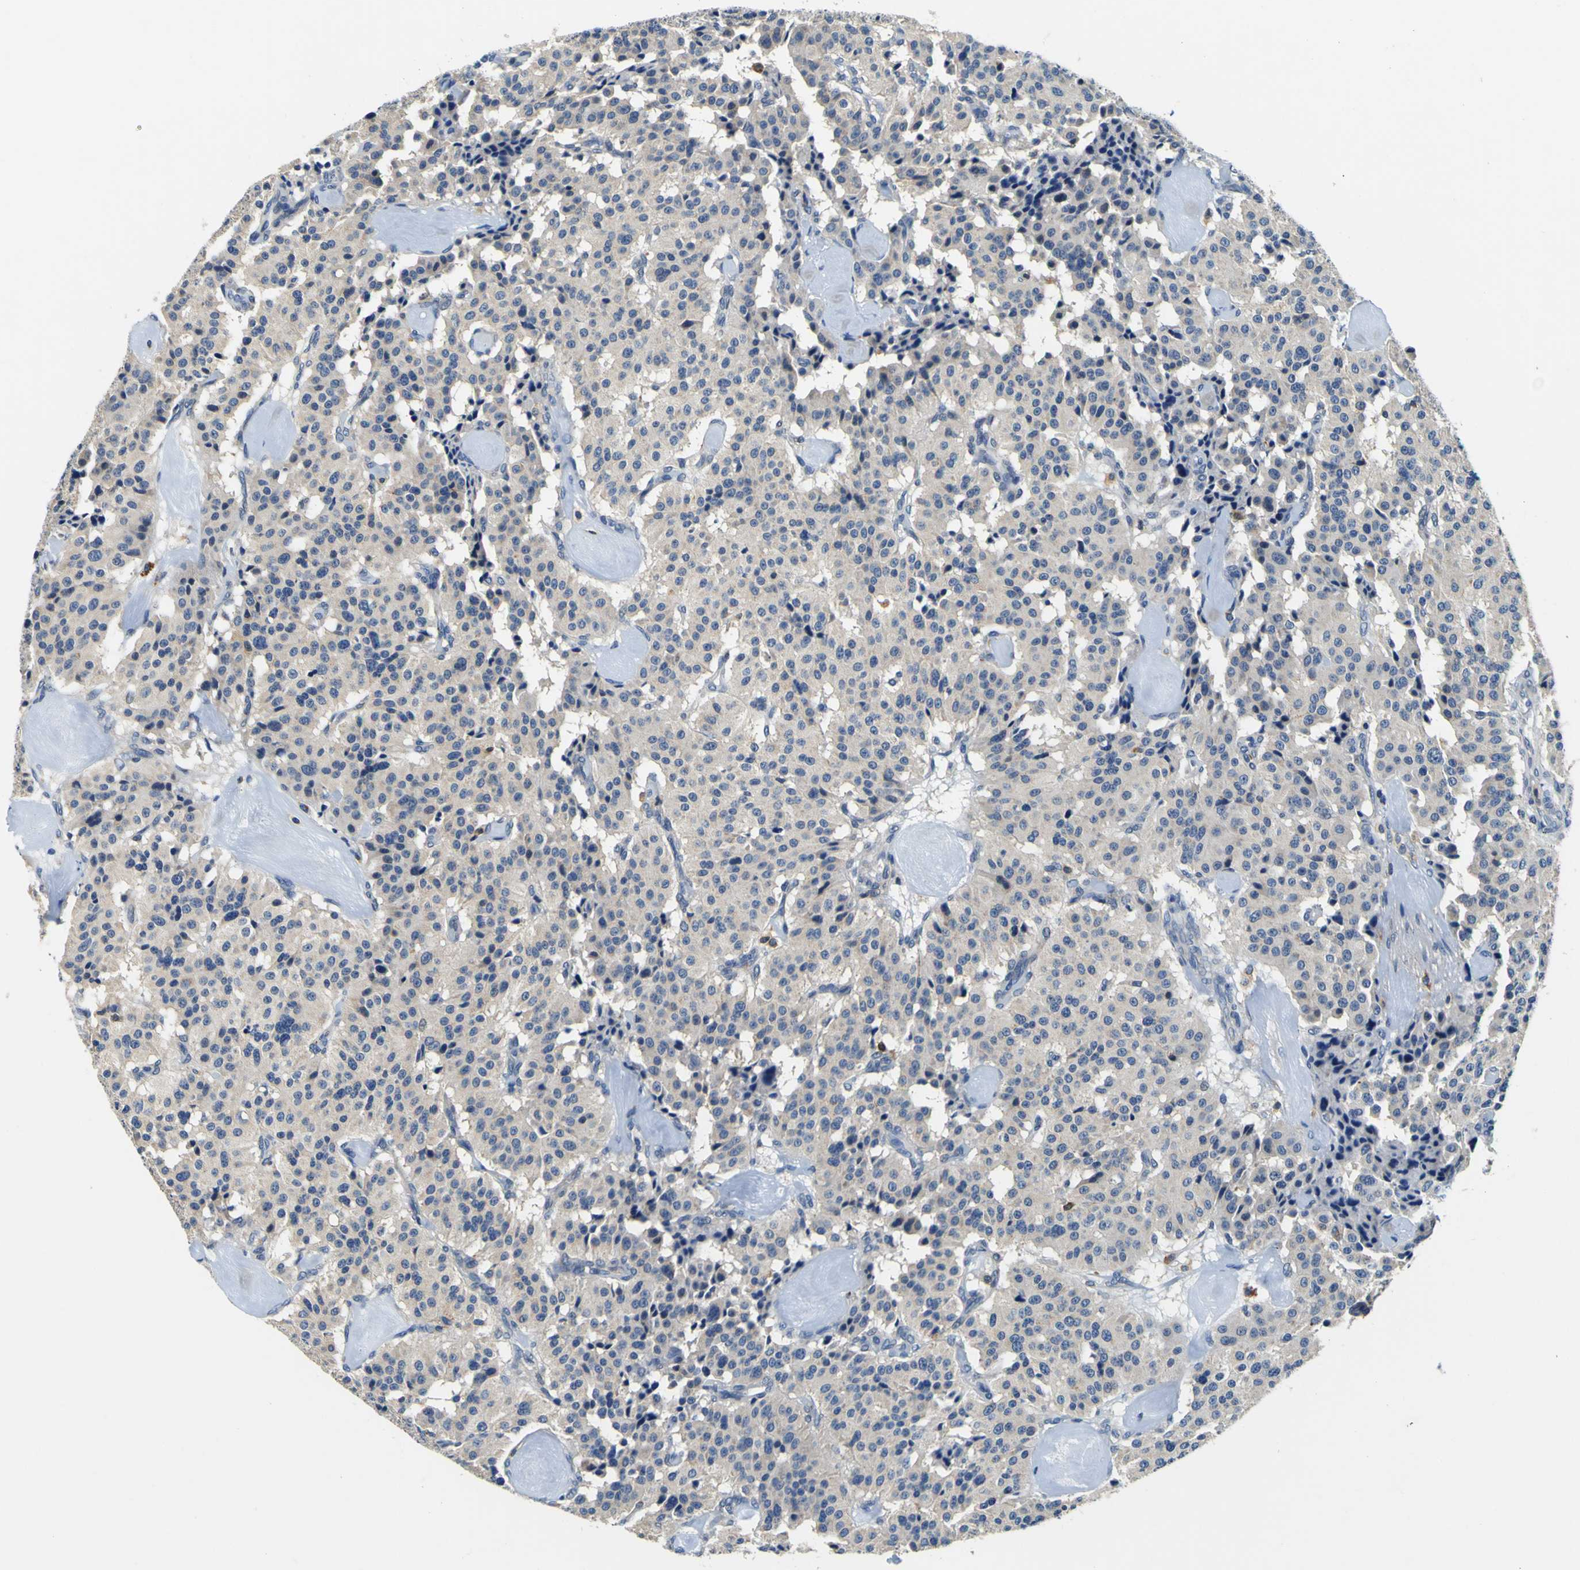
{"staining": {"intensity": "weak", "quantity": ">75%", "location": "cytoplasmic/membranous"}, "tissue": "carcinoid", "cell_type": "Tumor cells", "image_type": "cancer", "snomed": [{"axis": "morphology", "description": "Carcinoid, malignant, NOS"}, {"axis": "topography", "description": "Lung"}], "caption": "Immunohistochemistry (IHC) histopathology image of human carcinoid (malignant) stained for a protein (brown), which reveals low levels of weak cytoplasmic/membranous expression in about >75% of tumor cells.", "gene": "TNIK", "patient": {"sex": "male", "age": 30}}